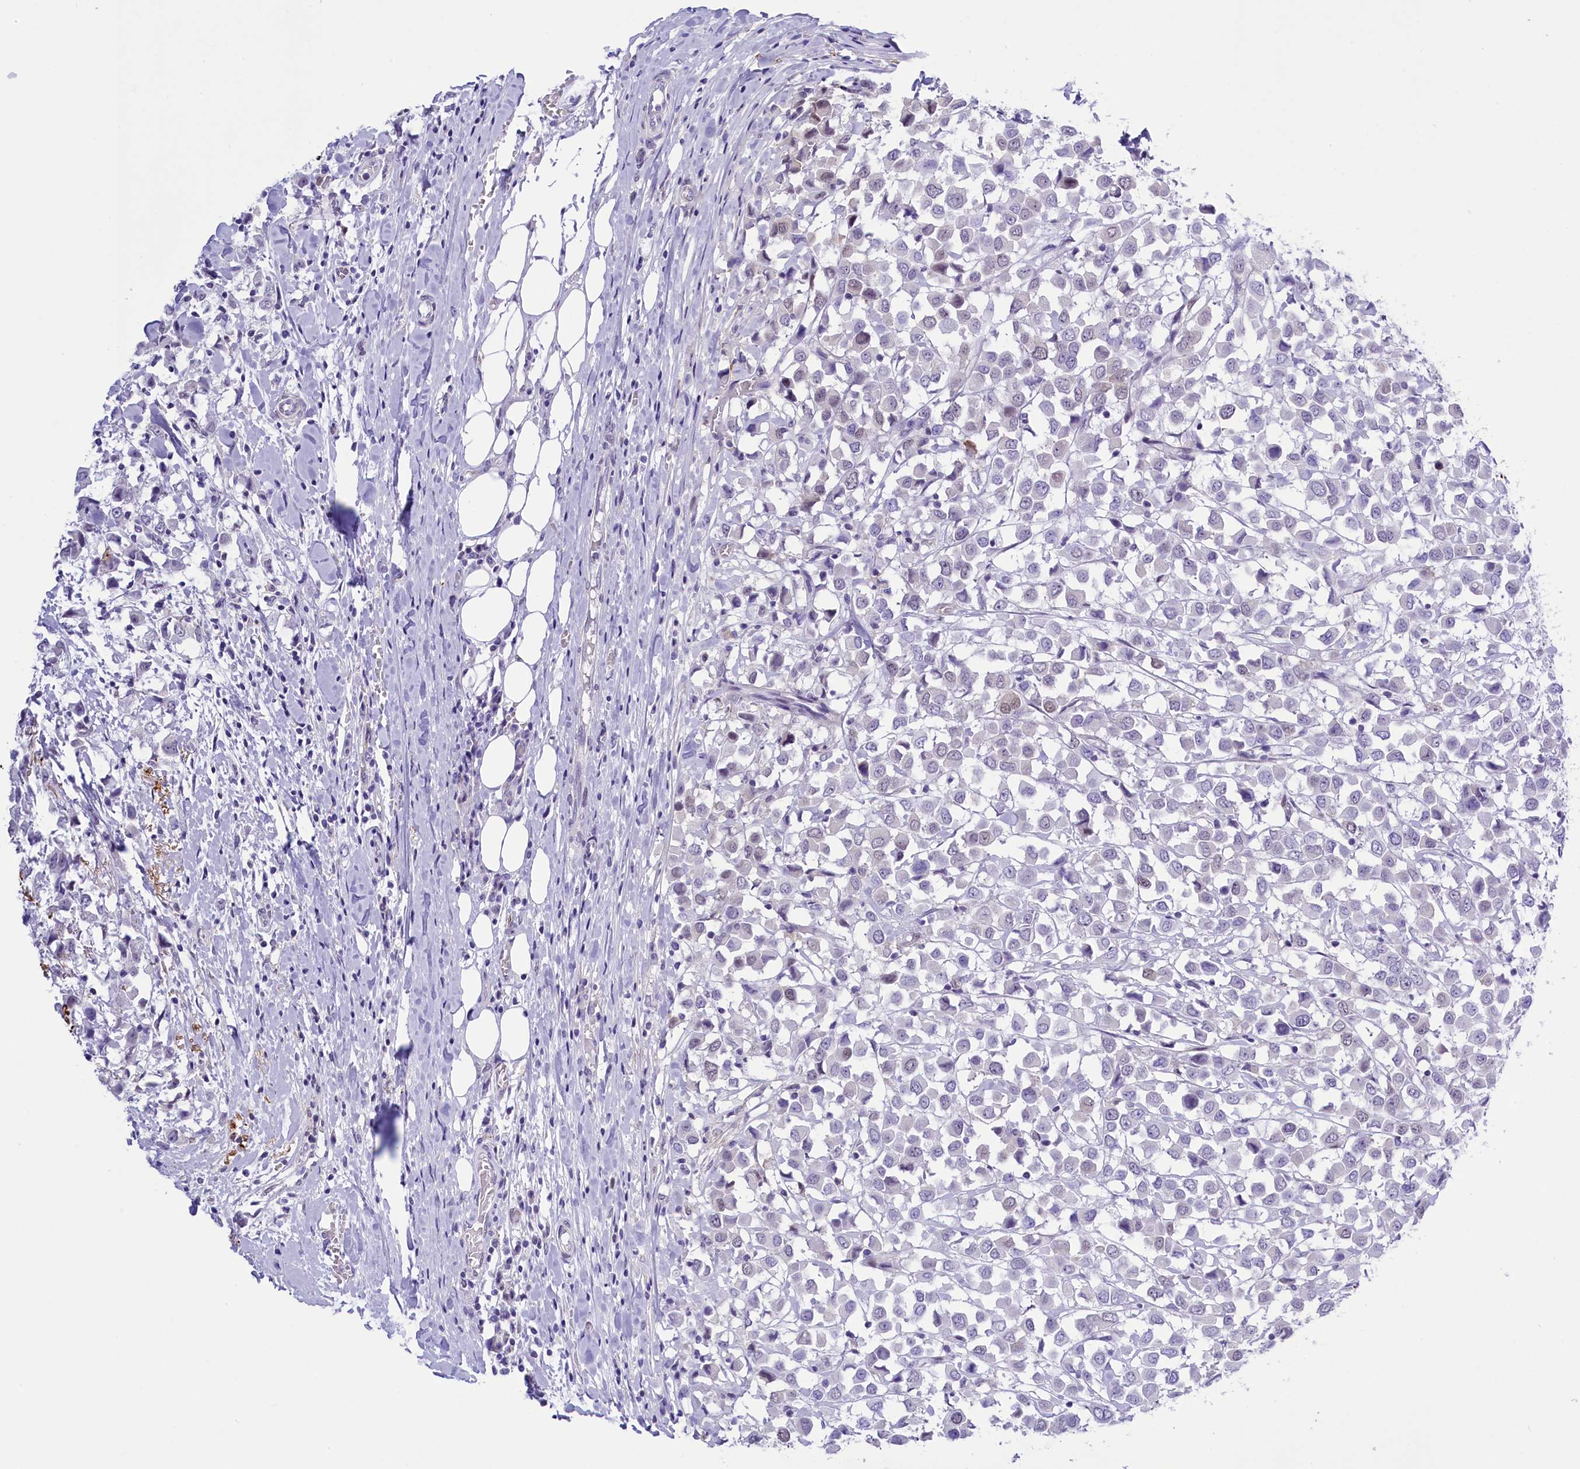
{"staining": {"intensity": "negative", "quantity": "none", "location": "none"}, "tissue": "breast cancer", "cell_type": "Tumor cells", "image_type": "cancer", "snomed": [{"axis": "morphology", "description": "Duct carcinoma"}, {"axis": "topography", "description": "Breast"}], "caption": "Immunohistochemical staining of breast cancer (invasive ductal carcinoma) demonstrates no significant expression in tumor cells.", "gene": "RPS6KB1", "patient": {"sex": "female", "age": 61}}